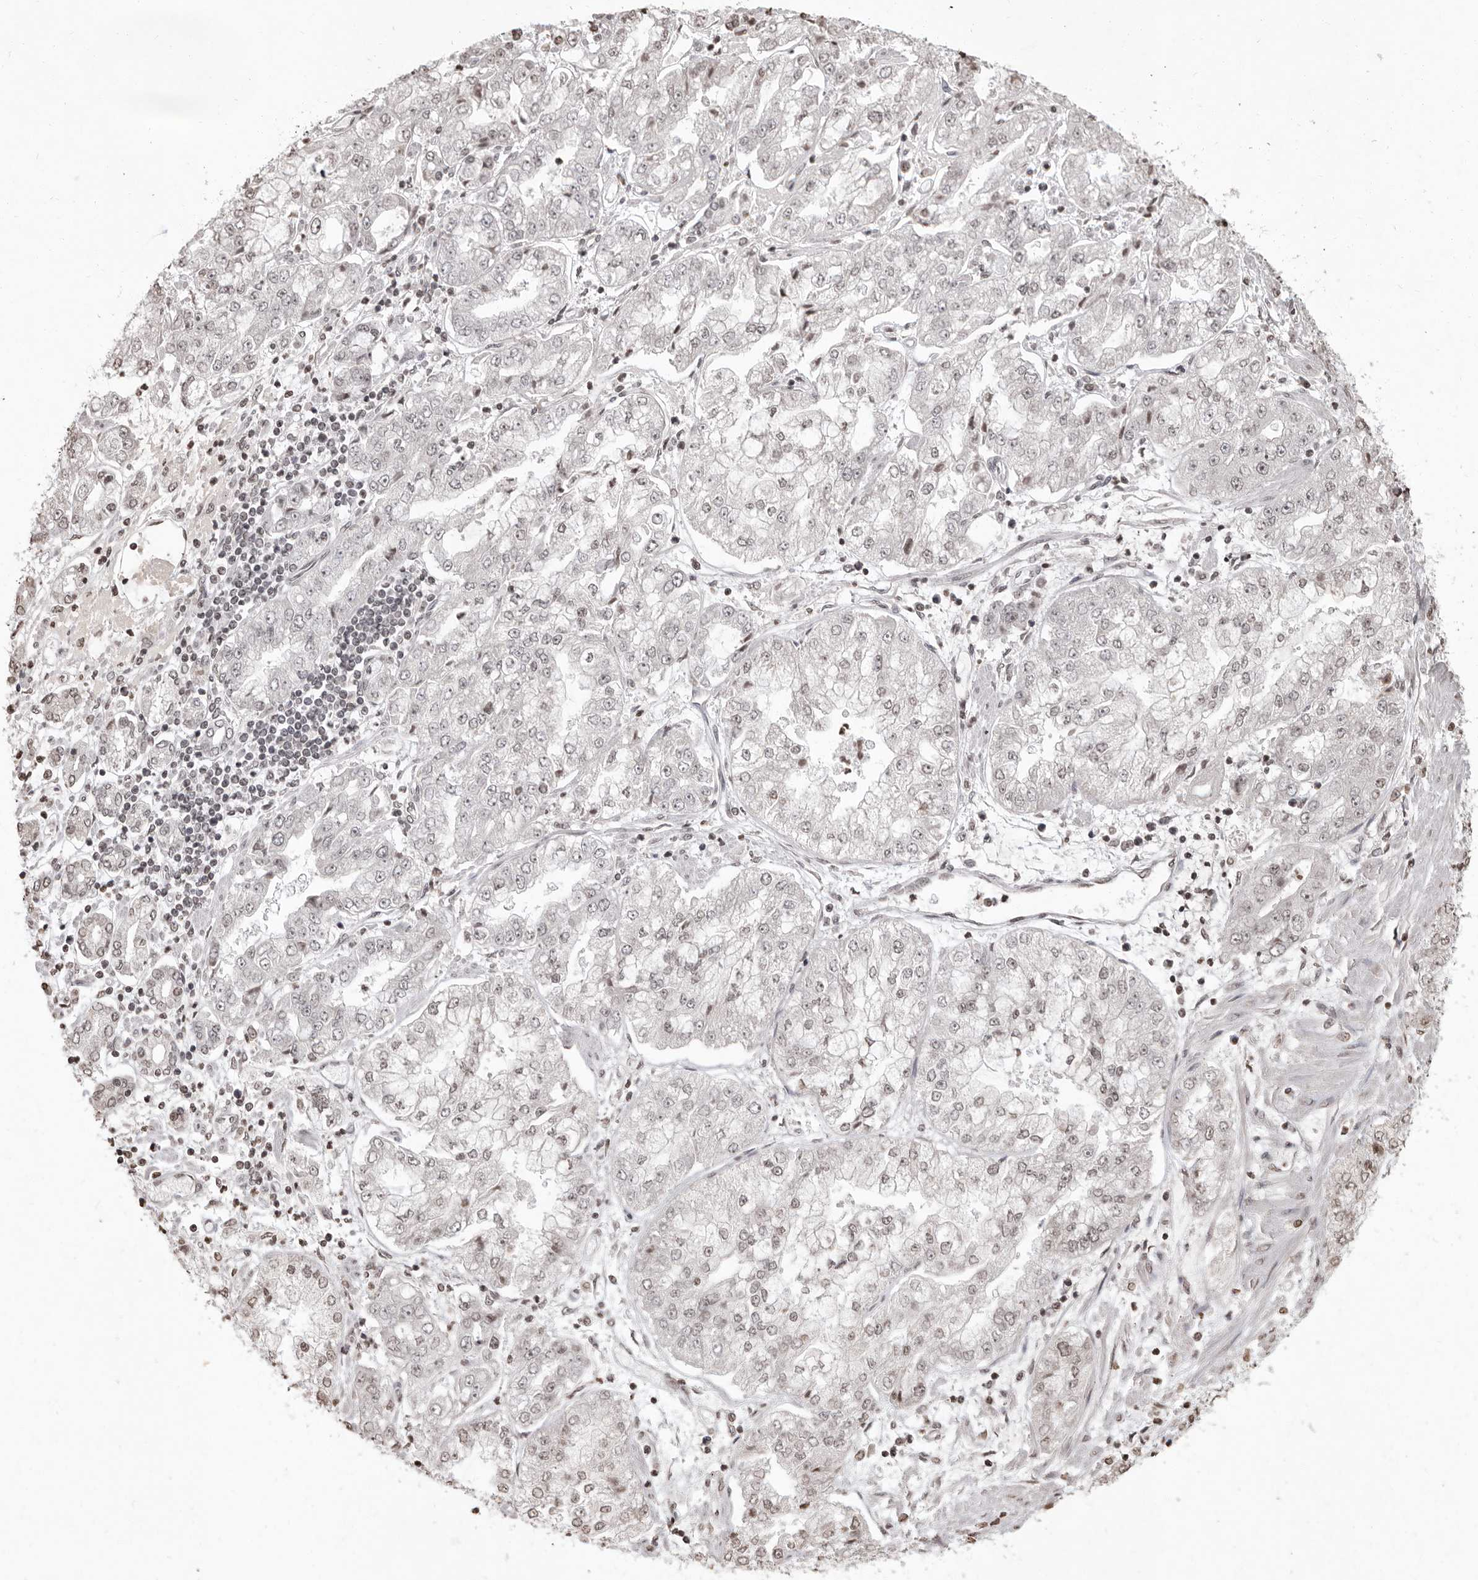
{"staining": {"intensity": "weak", "quantity": "<25%", "location": "nuclear"}, "tissue": "stomach cancer", "cell_type": "Tumor cells", "image_type": "cancer", "snomed": [{"axis": "morphology", "description": "Adenocarcinoma, NOS"}, {"axis": "topography", "description": "Stomach"}], "caption": "There is no significant expression in tumor cells of adenocarcinoma (stomach). (Stains: DAB (3,3'-diaminobenzidine) immunohistochemistry with hematoxylin counter stain, Microscopy: brightfield microscopy at high magnification).", "gene": "WDR45", "patient": {"sex": "male", "age": 76}}